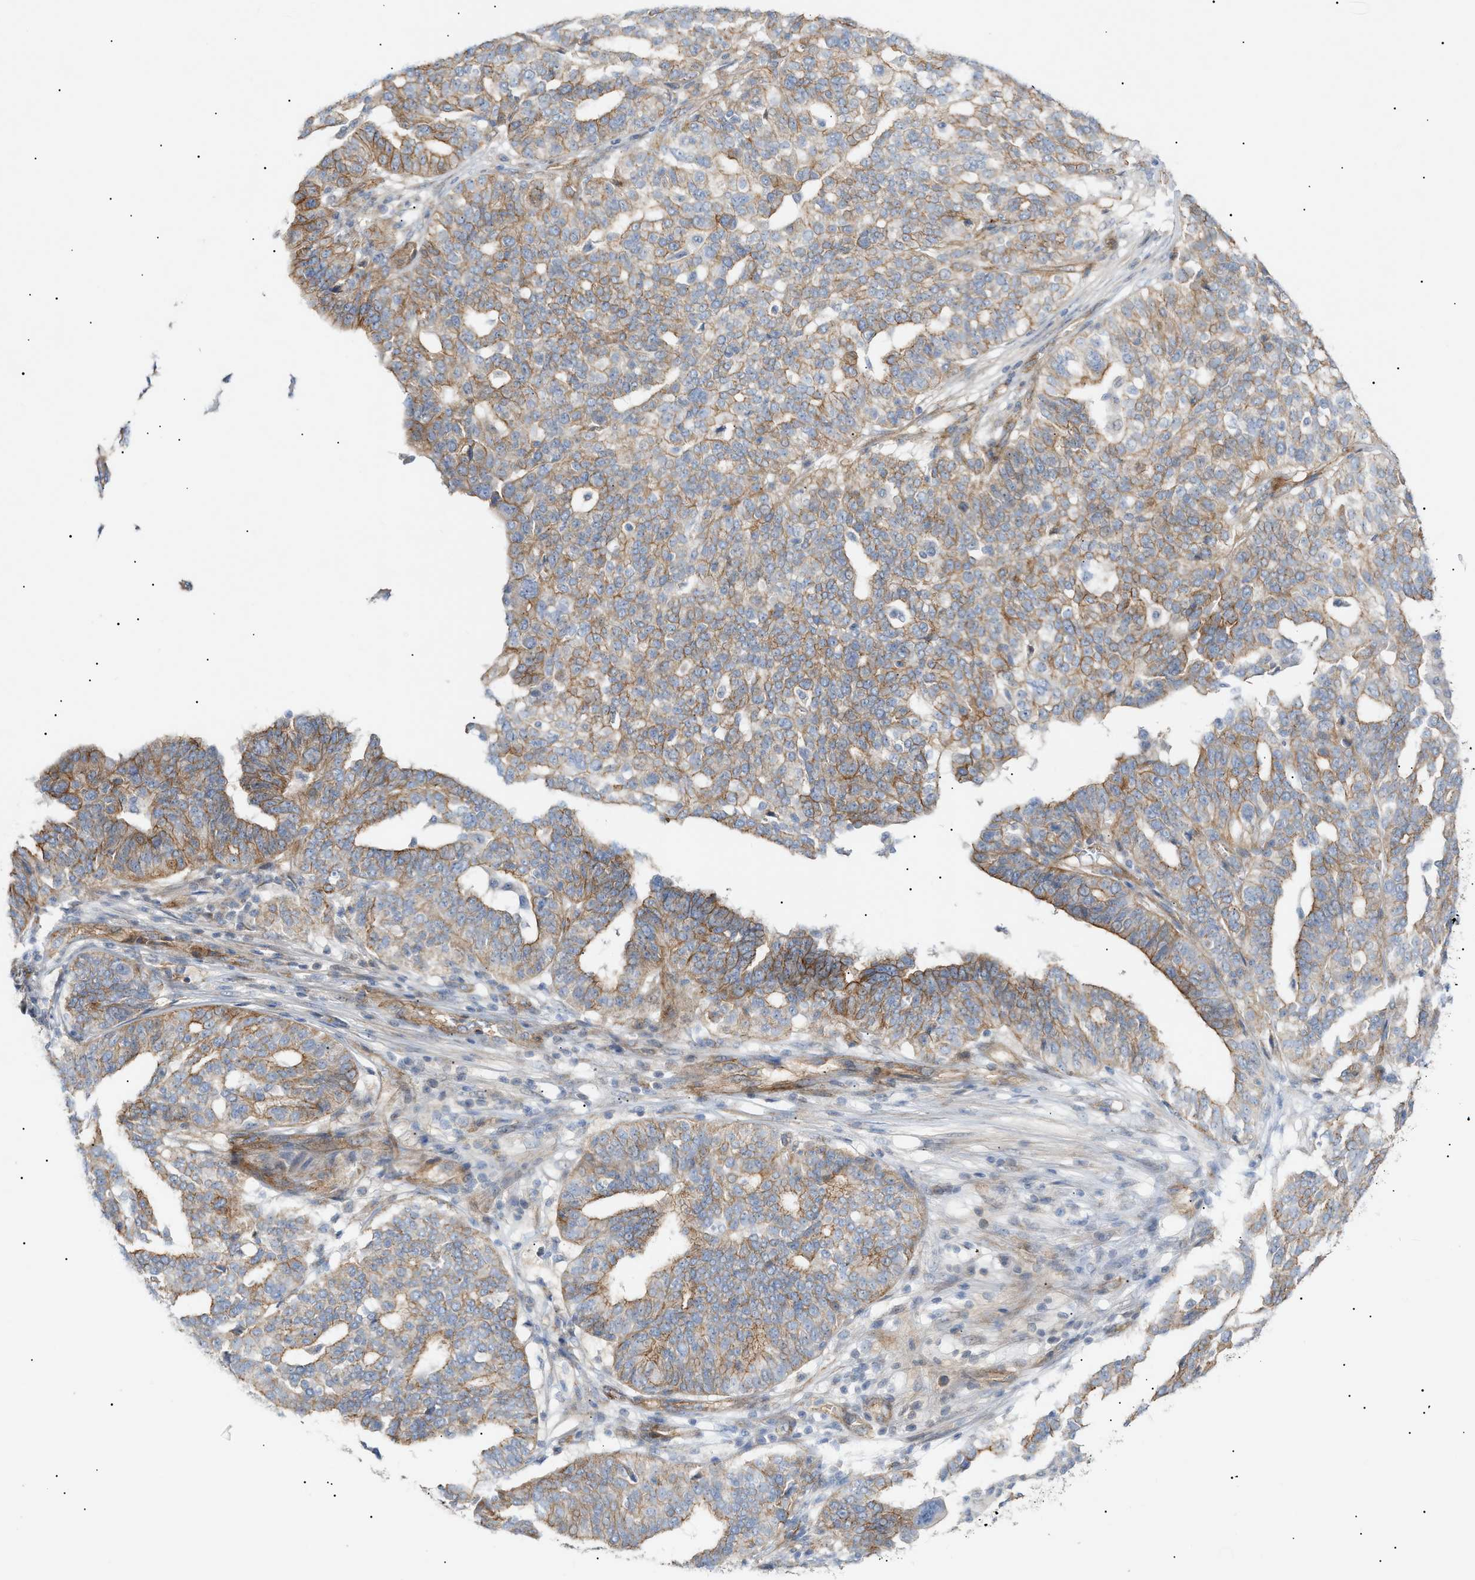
{"staining": {"intensity": "moderate", "quantity": ">75%", "location": "cytoplasmic/membranous"}, "tissue": "ovarian cancer", "cell_type": "Tumor cells", "image_type": "cancer", "snomed": [{"axis": "morphology", "description": "Cystadenocarcinoma, serous, NOS"}, {"axis": "topography", "description": "Ovary"}], "caption": "IHC staining of ovarian serous cystadenocarcinoma, which displays medium levels of moderate cytoplasmic/membranous expression in about >75% of tumor cells indicating moderate cytoplasmic/membranous protein staining. The staining was performed using DAB (brown) for protein detection and nuclei were counterstained in hematoxylin (blue).", "gene": "ZFHX2", "patient": {"sex": "female", "age": 59}}